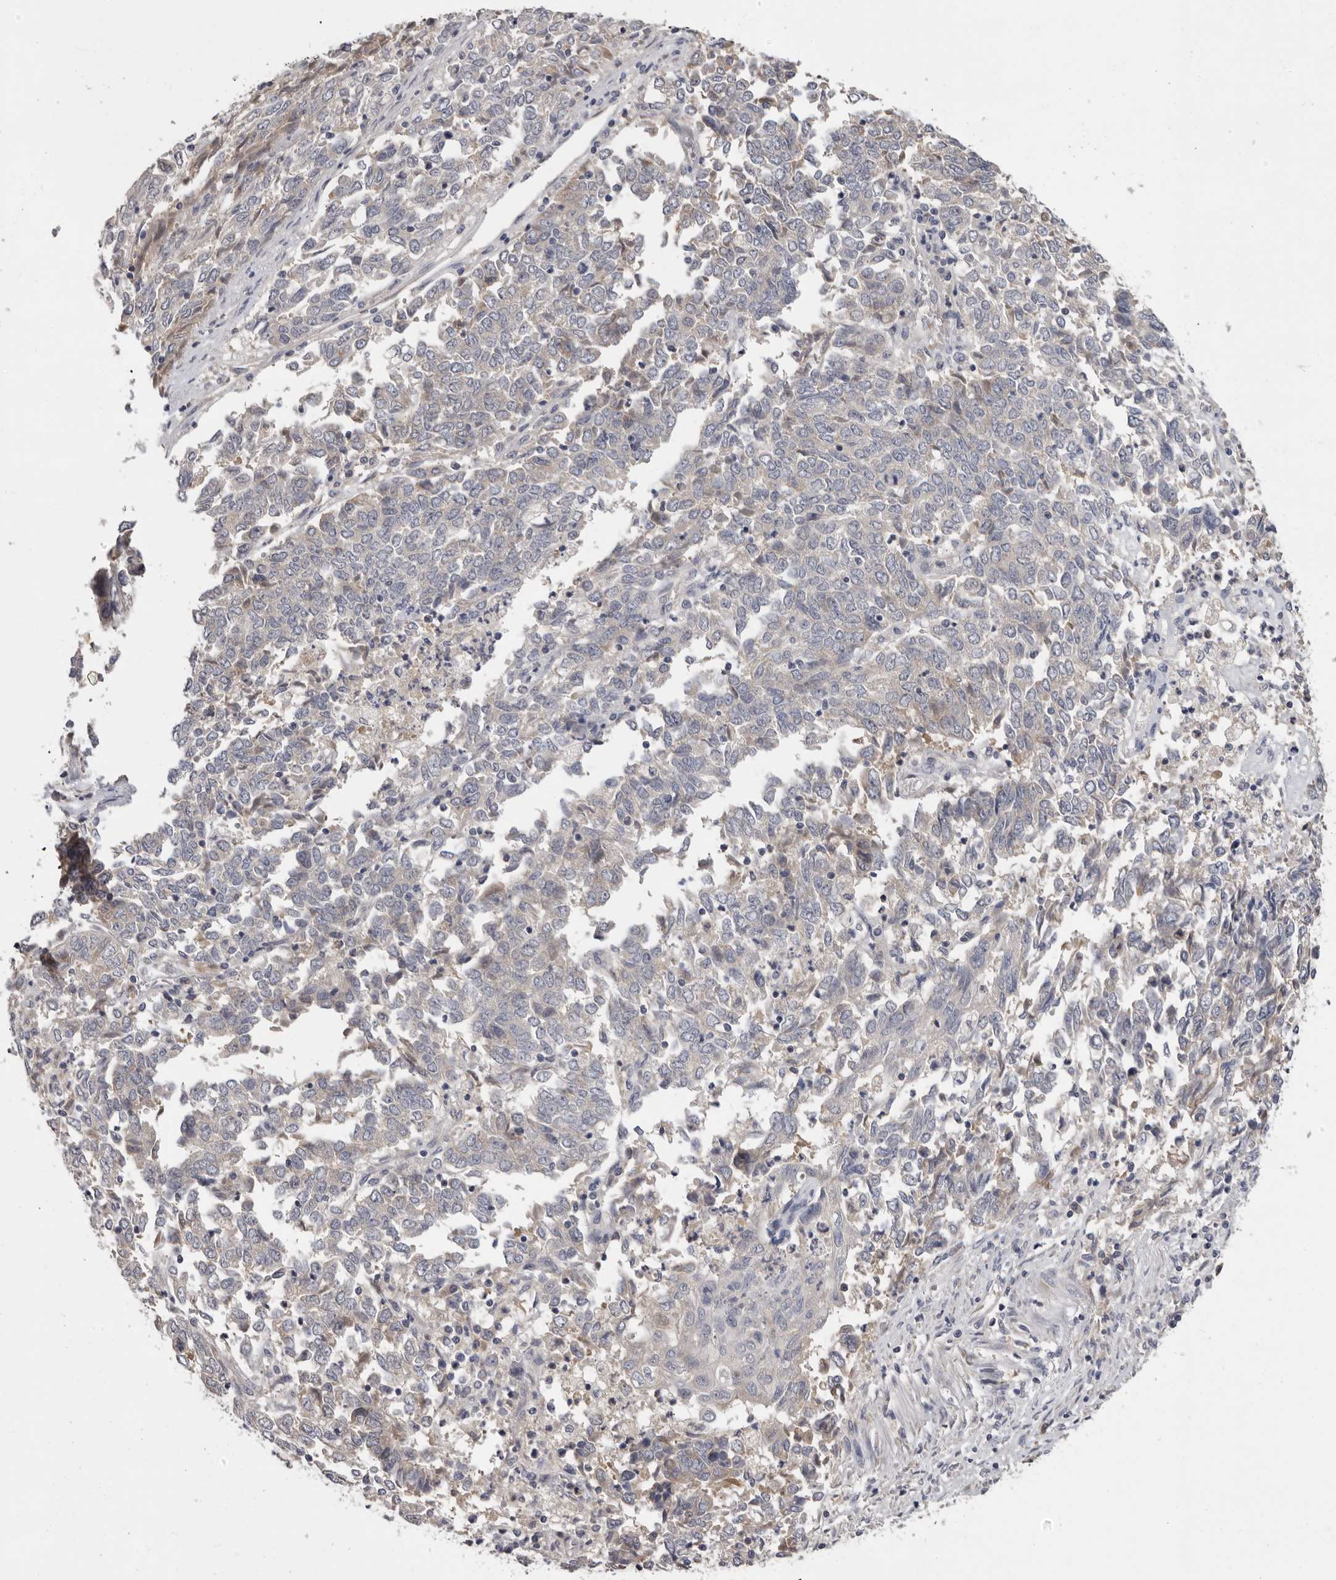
{"staining": {"intensity": "negative", "quantity": "none", "location": "none"}, "tissue": "endometrial cancer", "cell_type": "Tumor cells", "image_type": "cancer", "snomed": [{"axis": "morphology", "description": "Adenocarcinoma, NOS"}, {"axis": "topography", "description": "Endometrium"}], "caption": "Immunohistochemical staining of endometrial cancer displays no significant expression in tumor cells.", "gene": "KIF2B", "patient": {"sex": "female", "age": 80}}